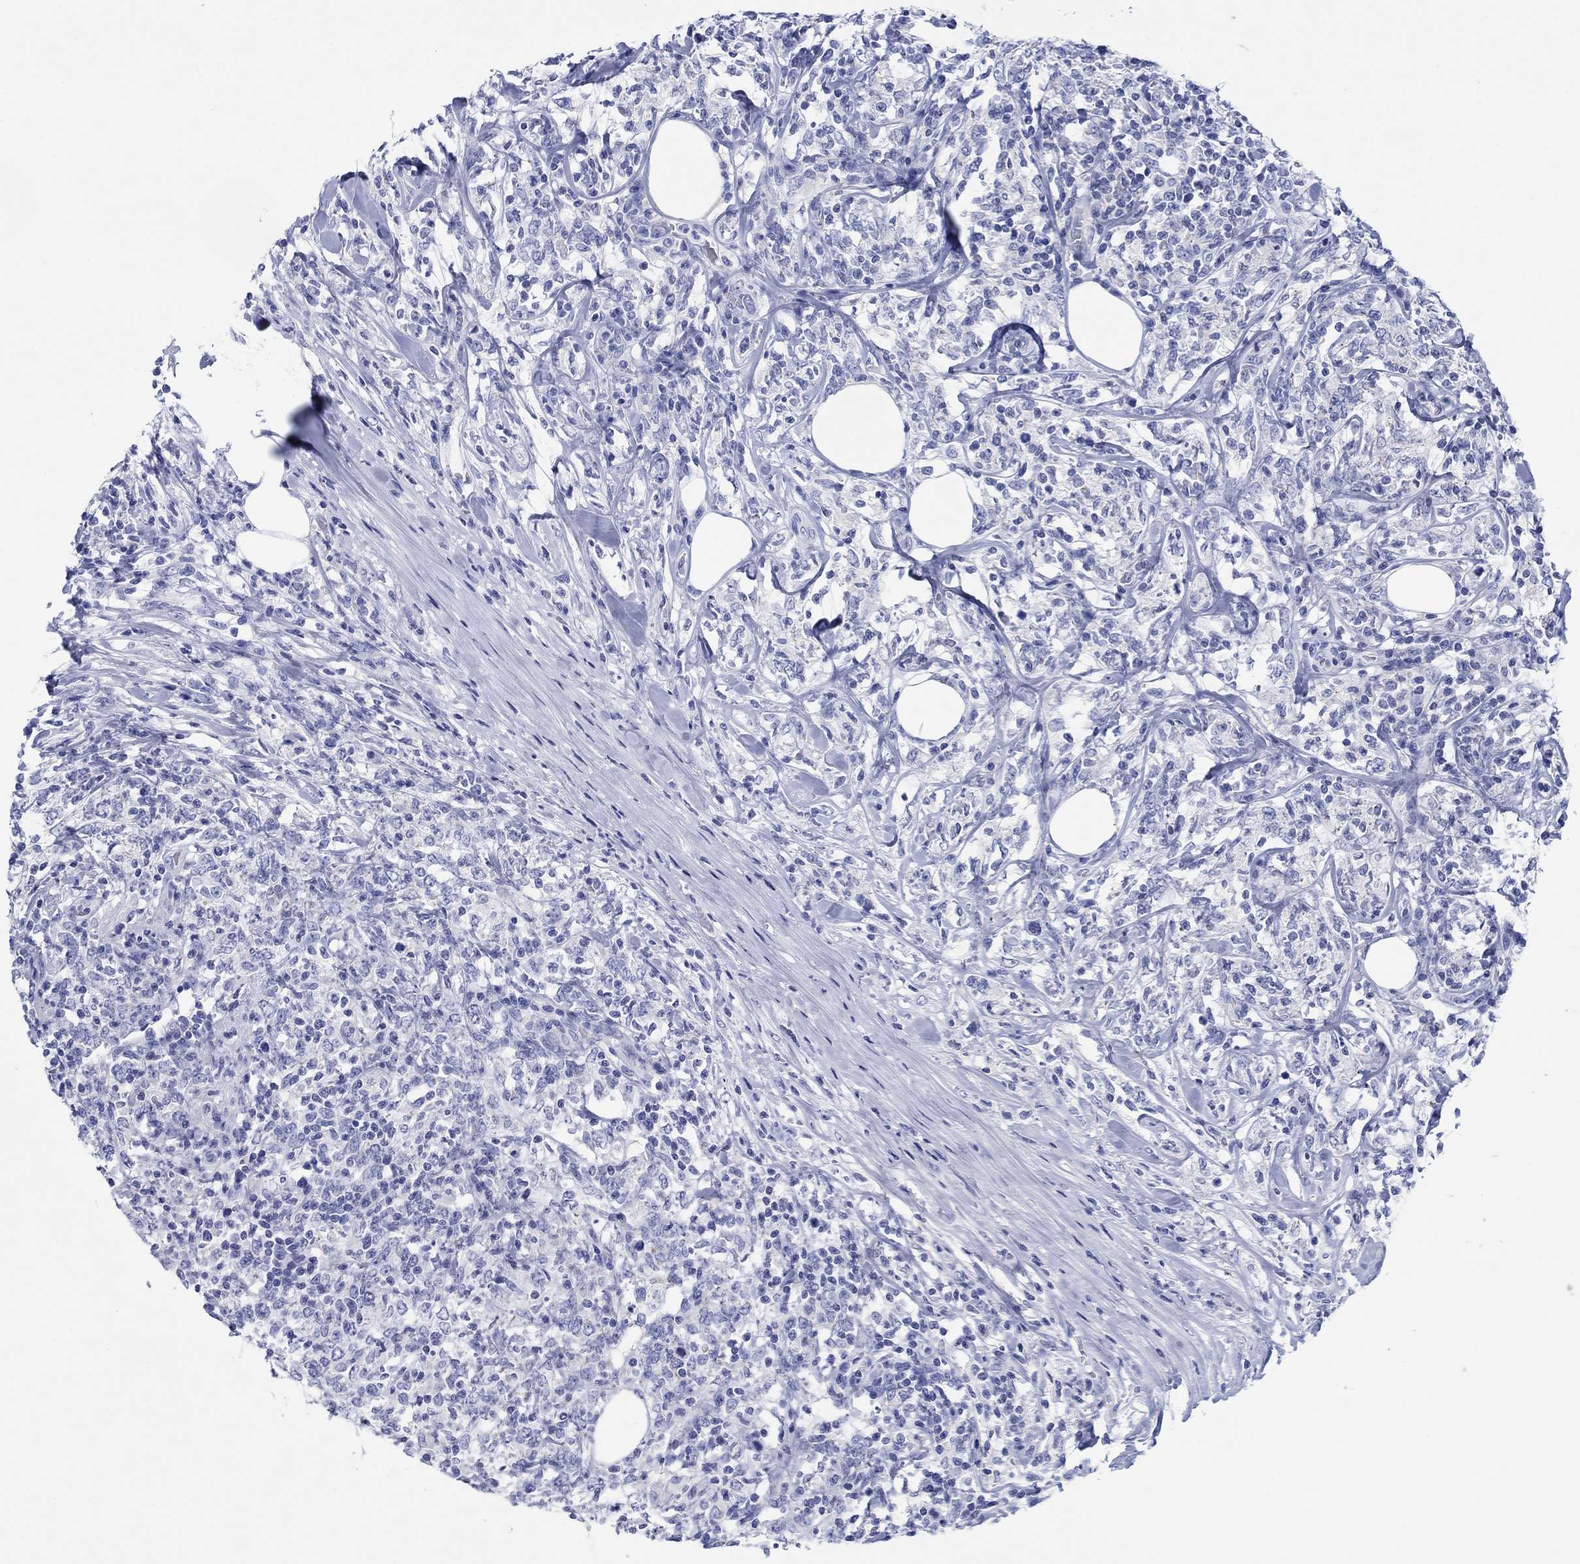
{"staining": {"intensity": "negative", "quantity": "none", "location": "none"}, "tissue": "lymphoma", "cell_type": "Tumor cells", "image_type": "cancer", "snomed": [{"axis": "morphology", "description": "Malignant lymphoma, non-Hodgkin's type, High grade"}, {"axis": "topography", "description": "Lymph node"}], "caption": "IHC histopathology image of human lymphoma stained for a protein (brown), which displays no positivity in tumor cells.", "gene": "HCRT", "patient": {"sex": "female", "age": 84}}